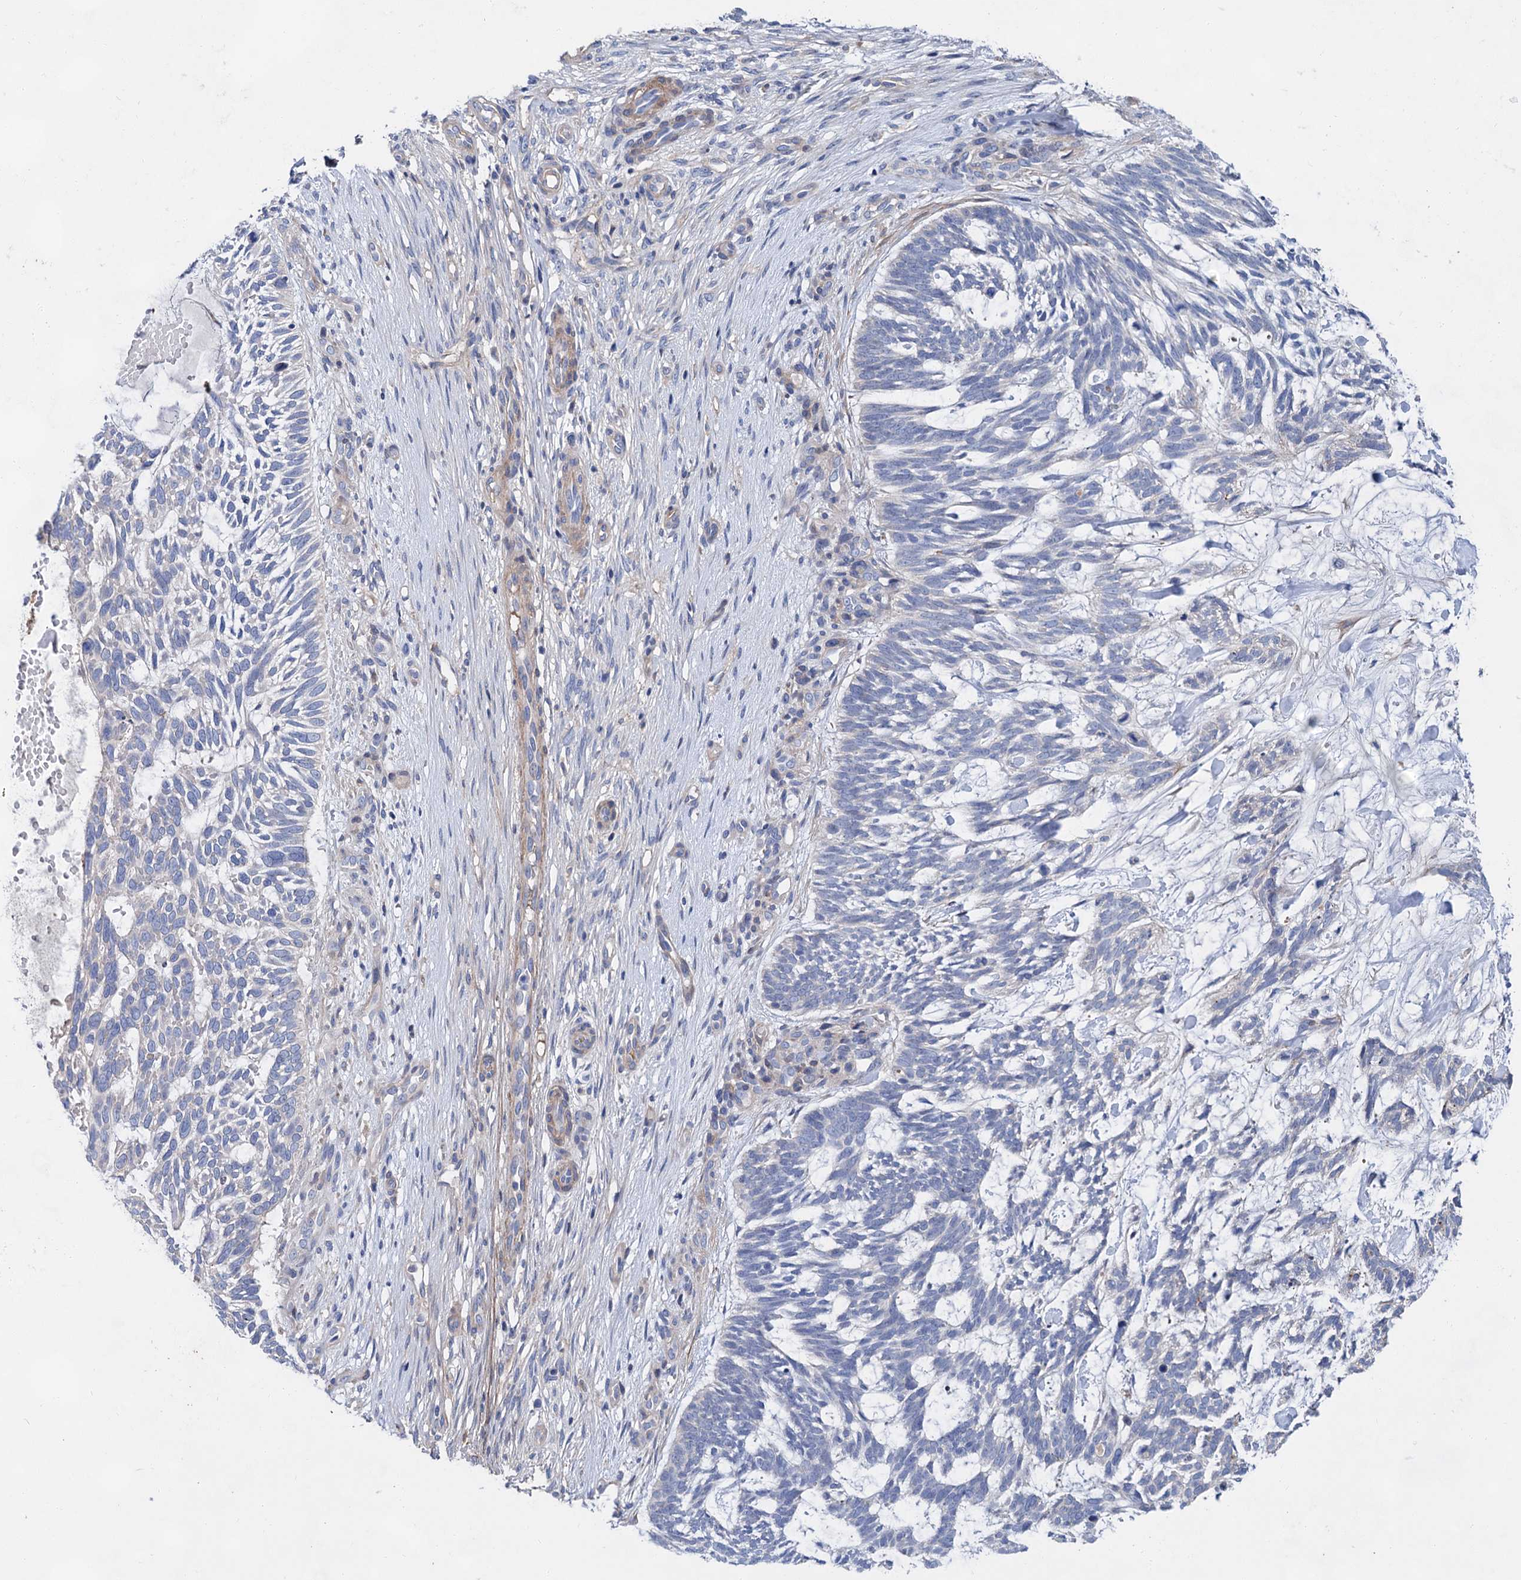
{"staining": {"intensity": "negative", "quantity": "none", "location": "none"}, "tissue": "skin cancer", "cell_type": "Tumor cells", "image_type": "cancer", "snomed": [{"axis": "morphology", "description": "Basal cell carcinoma"}, {"axis": "topography", "description": "Skin"}], "caption": "Immunohistochemistry of human skin cancer demonstrates no staining in tumor cells. (Stains: DAB immunohistochemistry with hematoxylin counter stain, Microscopy: brightfield microscopy at high magnification).", "gene": "GPR155", "patient": {"sex": "male", "age": 88}}